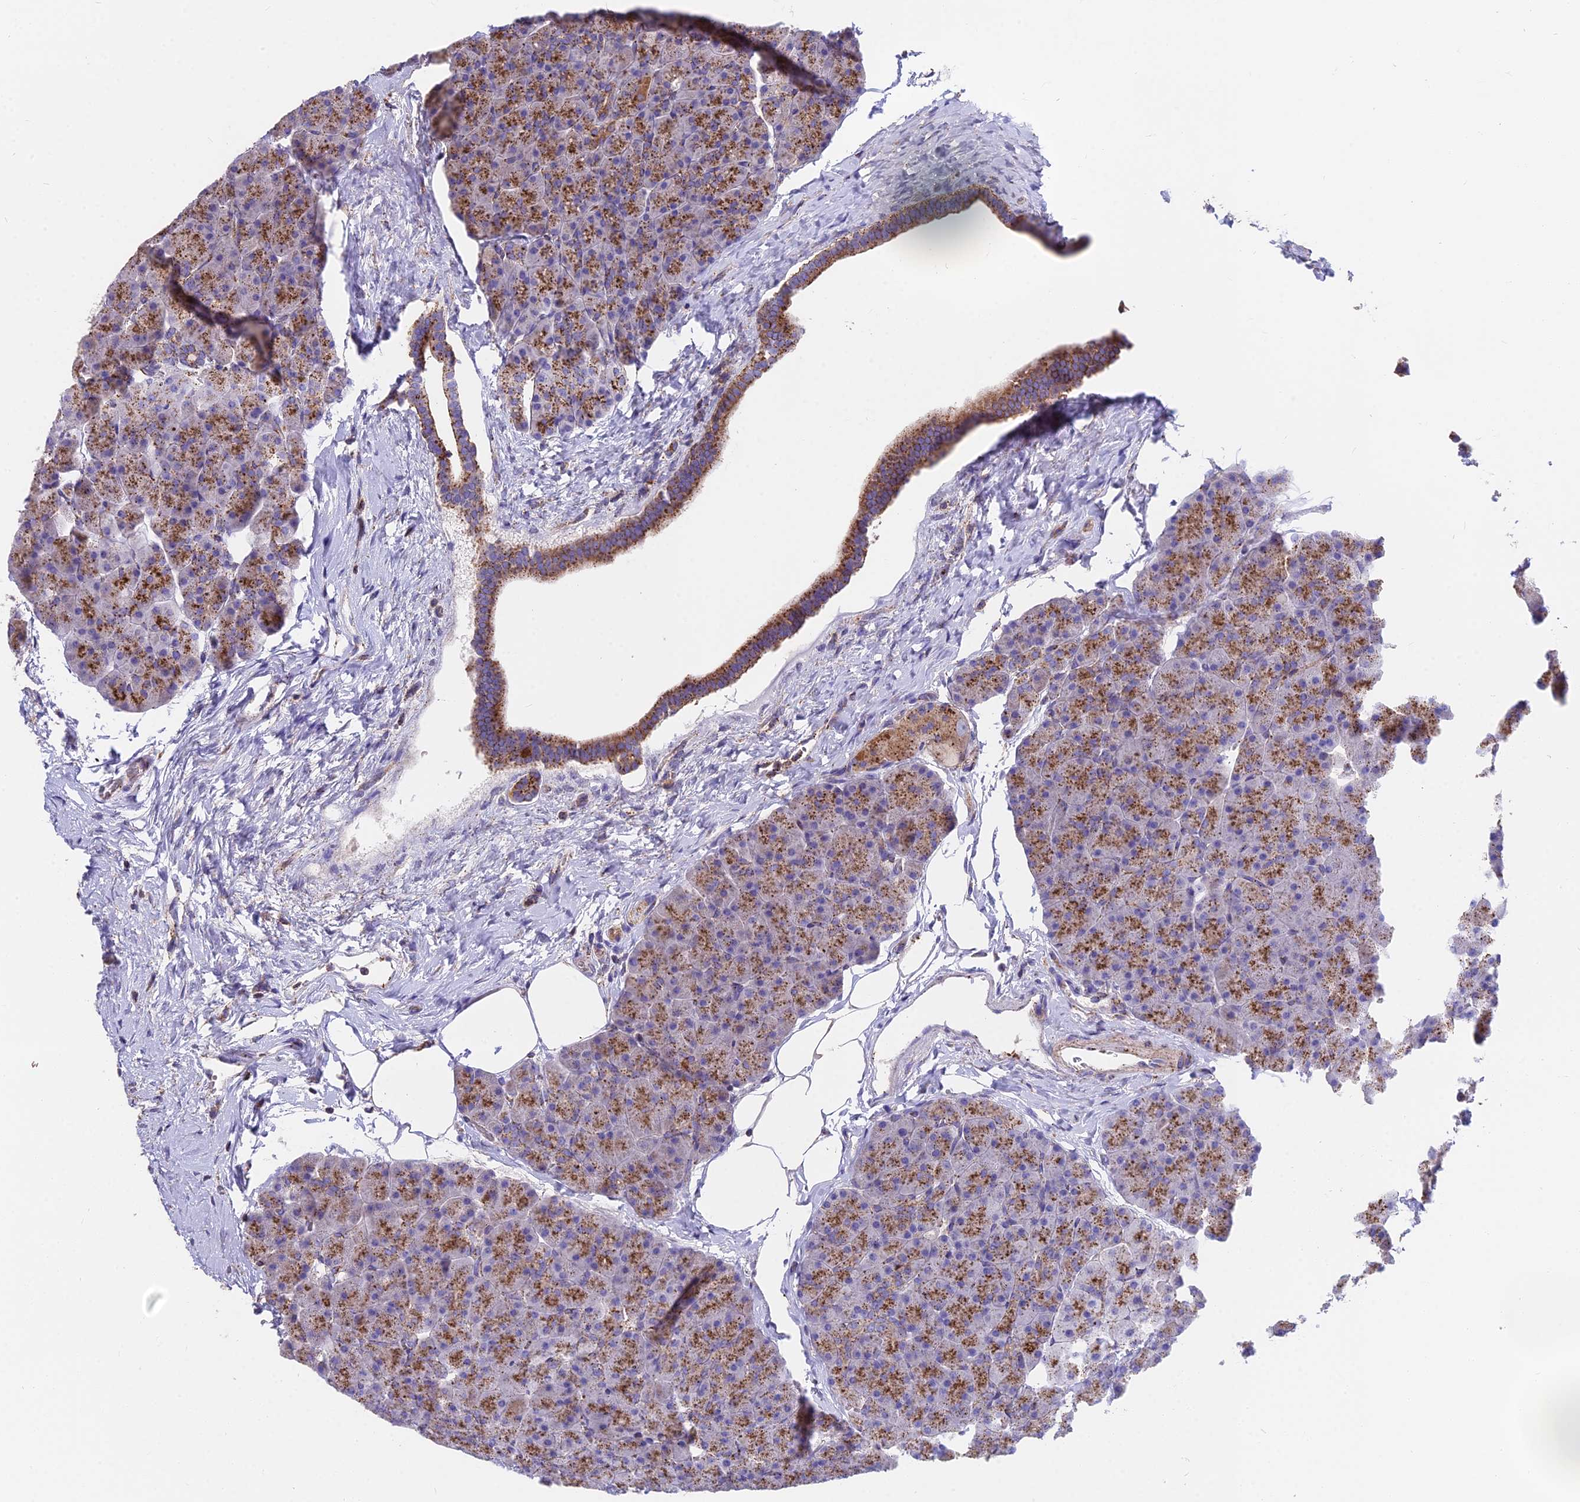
{"staining": {"intensity": "moderate", "quantity": "25%-75%", "location": "cytoplasmic/membranous"}, "tissue": "pancreas", "cell_type": "Exocrine glandular cells", "image_type": "normal", "snomed": [{"axis": "morphology", "description": "Normal tissue, NOS"}, {"axis": "topography", "description": "Pancreas"}], "caption": "An image of pancreas stained for a protein displays moderate cytoplasmic/membranous brown staining in exocrine glandular cells. The protein is stained brown, and the nuclei are stained in blue (DAB (3,3'-diaminobenzidine) IHC with brightfield microscopy, high magnification).", "gene": "FRMPD1", "patient": {"sex": "male", "age": 36}}